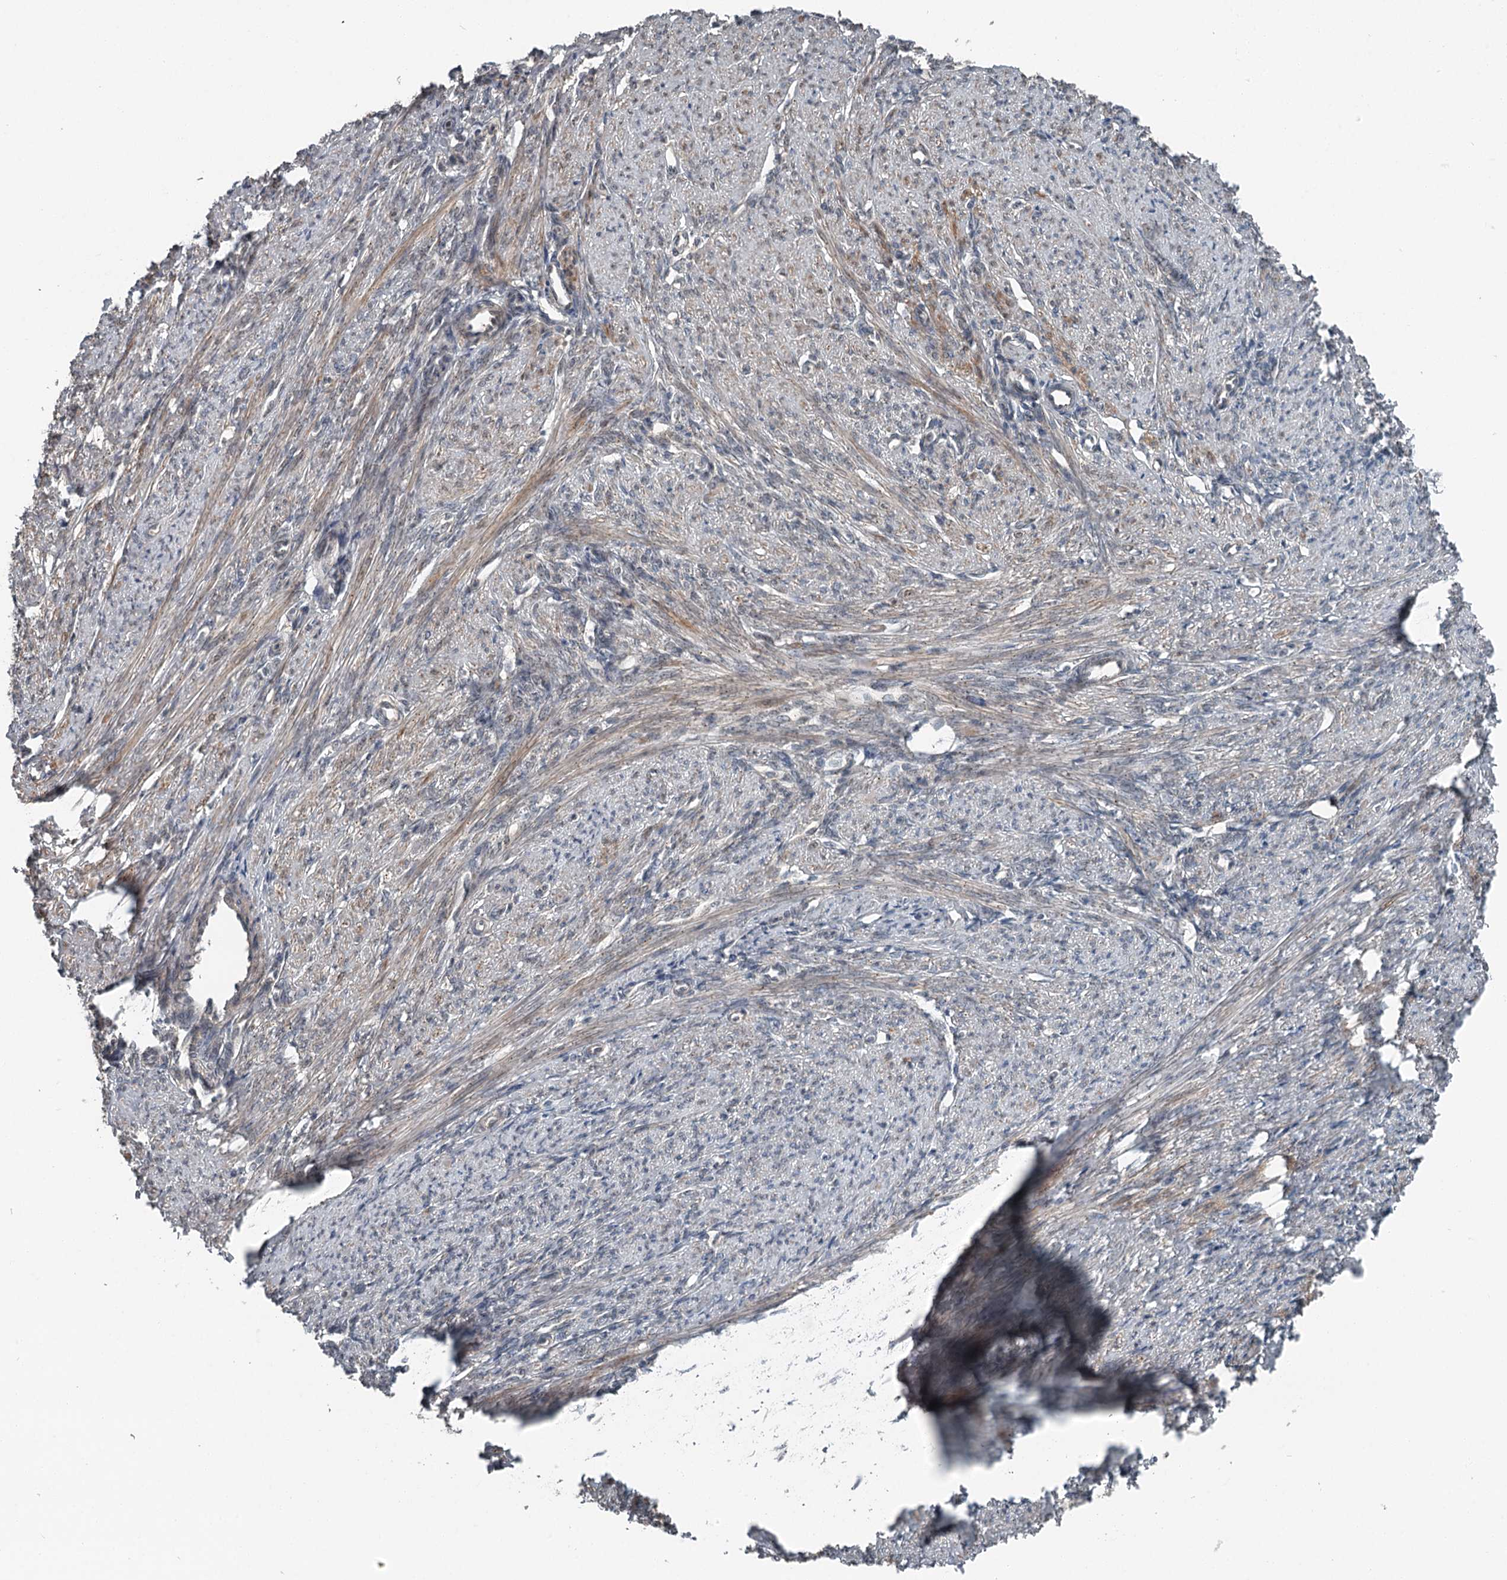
{"staining": {"intensity": "moderate", "quantity": ">75%", "location": "cytoplasmic/membranous,nuclear"}, "tissue": "smooth muscle", "cell_type": "Smooth muscle cells", "image_type": "normal", "snomed": [{"axis": "morphology", "description": "Normal tissue, NOS"}, {"axis": "topography", "description": "Smooth muscle"}, {"axis": "topography", "description": "Uterus"}], "caption": "Smooth muscle cells demonstrate moderate cytoplasmic/membranous,nuclear staining in approximately >75% of cells in benign smooth muscle. (DAB = brown stain, brightfield microscopy at high magnification).", "gene": "EXOSC1", "patient": {"sex": "female", "age": 59}}